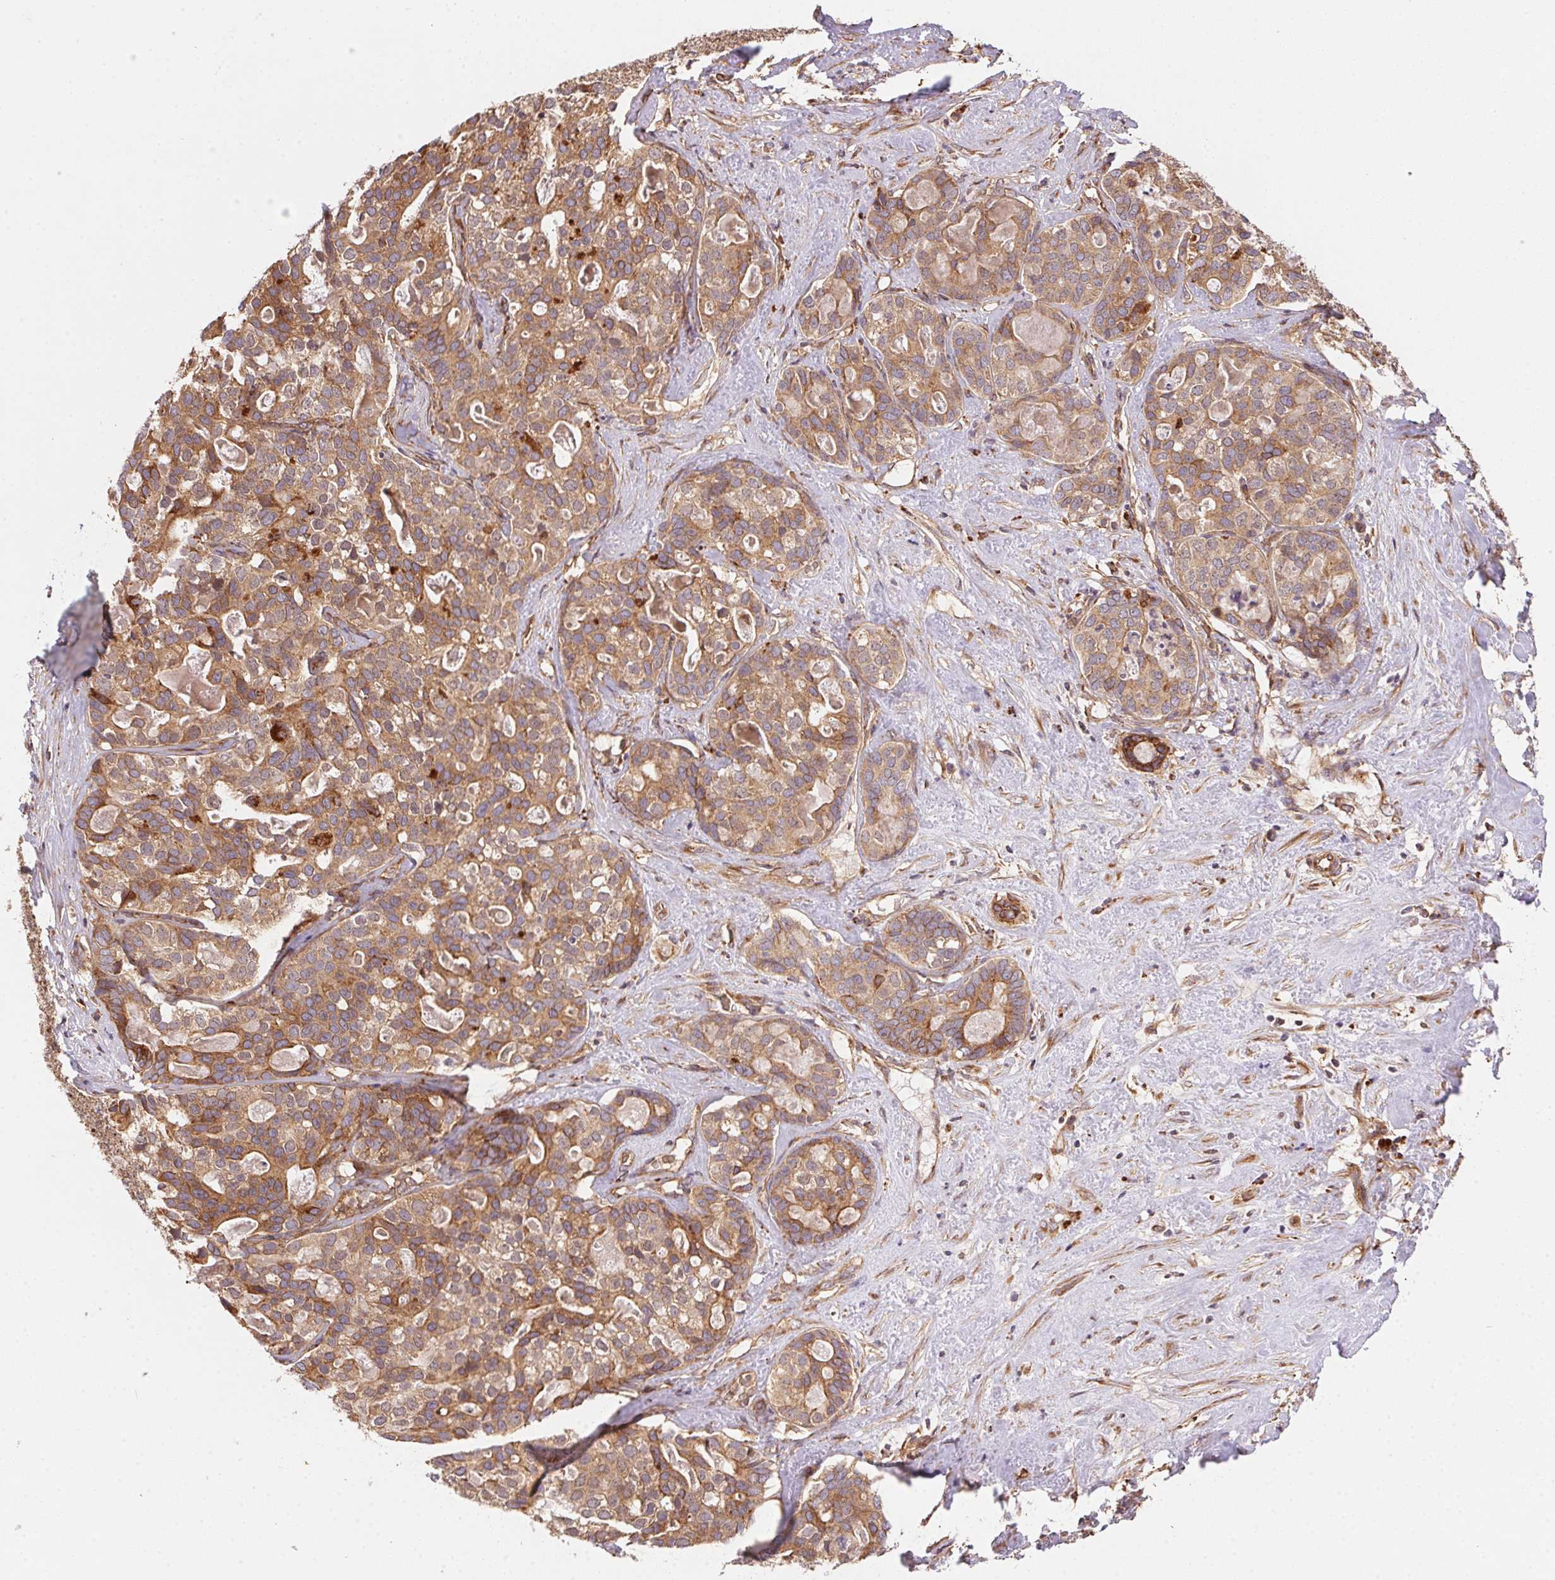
{"staining": {"intensity": "moderate", "quantity": ">75%", "location": "cytoplasmic/membranous"}, "tissue": "liver cancer", "cell_type": "Tumor cells", "image_type": "cancer", "snomed": [{"axis": "morphology", "description": "Cholangiocarcinoma"}, {"axis": "topography", "description": "Liver"}], "caption": "The photomicrograph demonstrates immunohistochemical staining of liver cancer (cholangiocarcinoma). There is moderate cytoplasmic/membranous staining is identified in about >75% of tumor cells.", "gene": "USE1", "patient": {"sex": "male", "age": 56}}